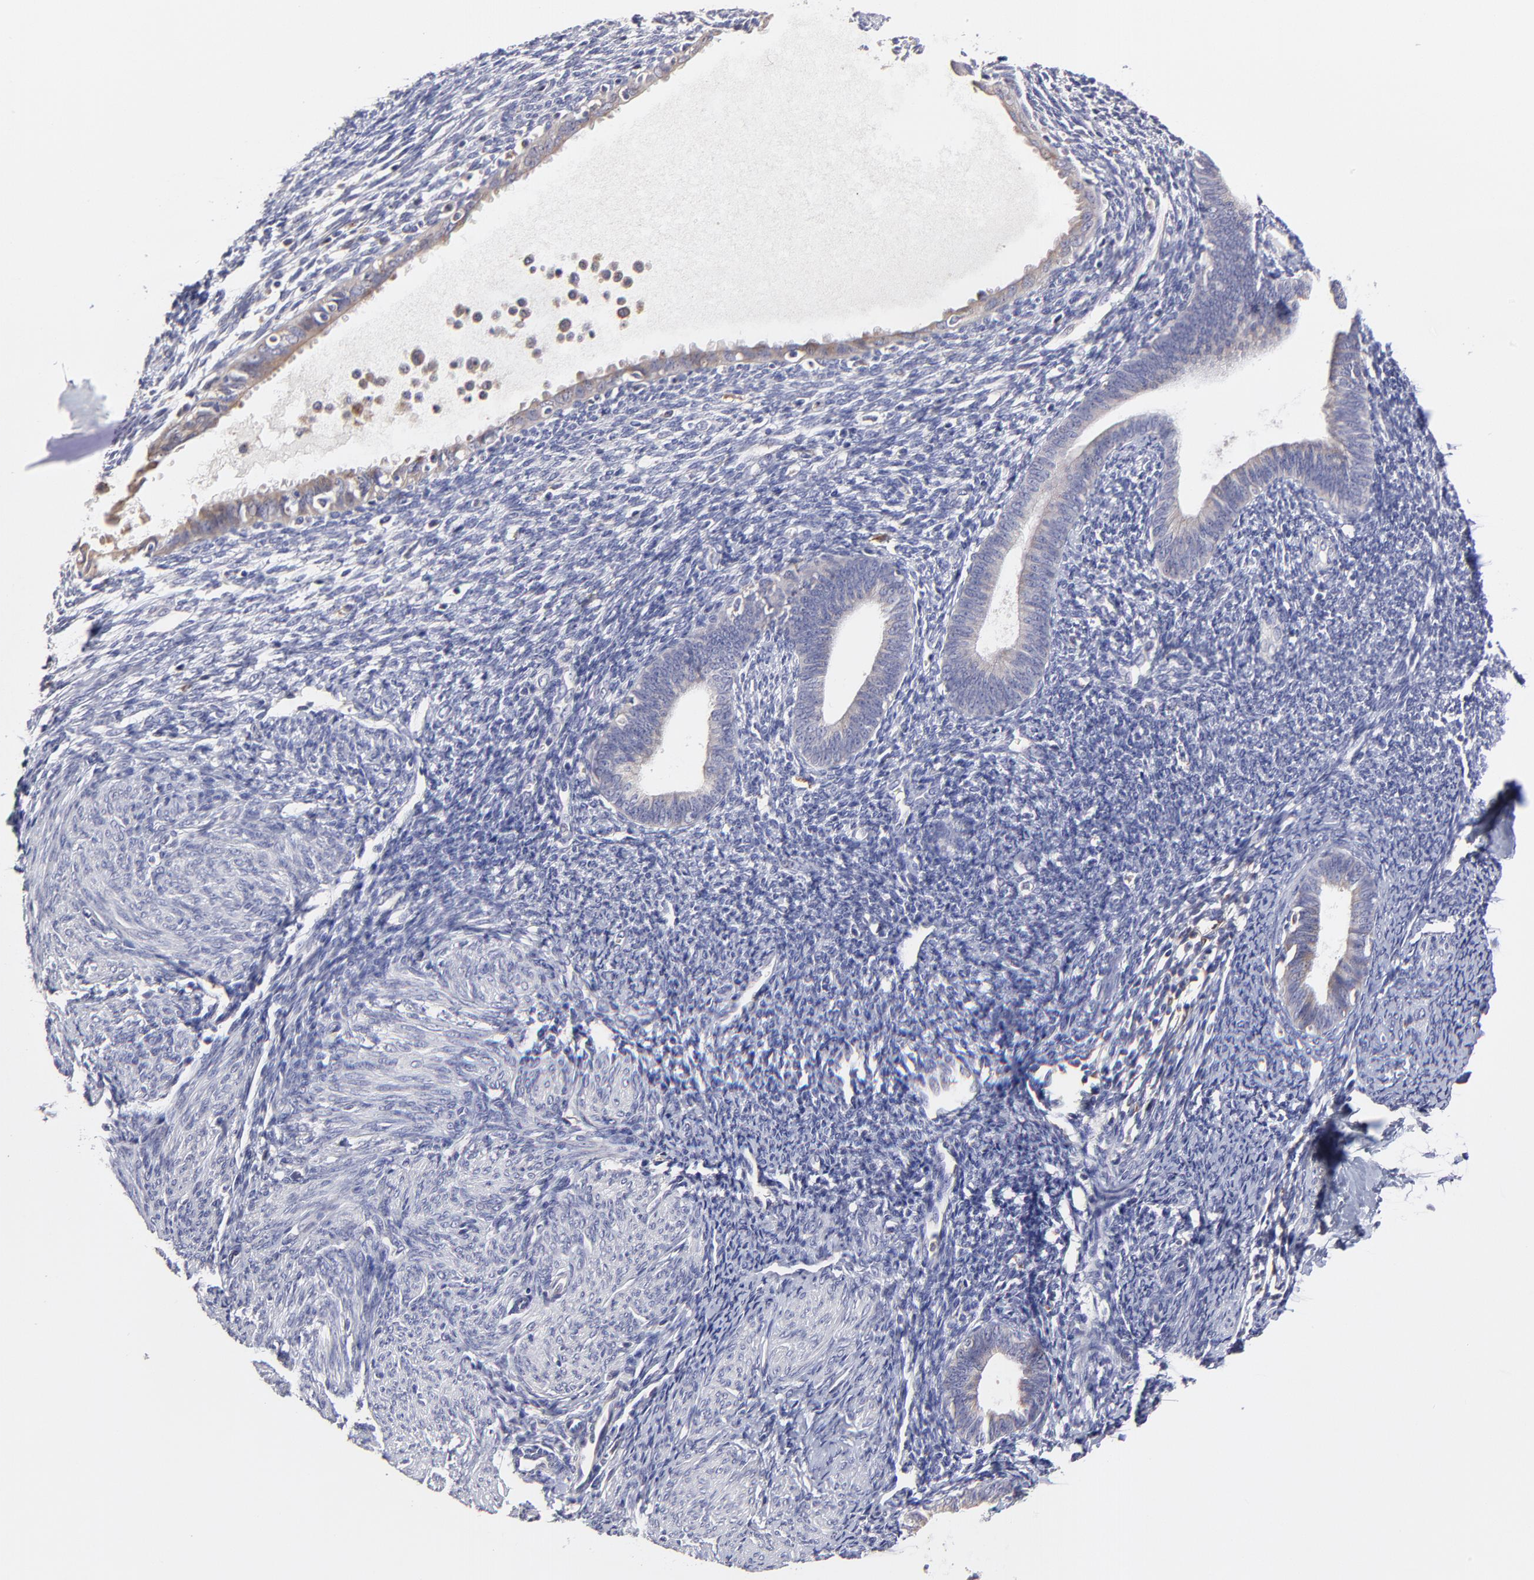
{"staining": {"intensity": "negative", "quantity": "none", "location": "none"}, "tissue": "endometrium", "cell_type": "Cells in endometrial stroma", "image_type": "normal", "snomed": [{"axis": "morphology", "description": "Normal tissue, NOS"}, {"axis": "topography", "description": "Smooth muscle"}, {"axis": "topography", "description": "Endometrium"}], "caption": "An image of endometrium stained for a protein exhibits no brown staining in cells in endometrial stroma. Nuclei are stained in blue.", "gene": "GCSAM", "patient": {"sex": "female", "age": 57}}